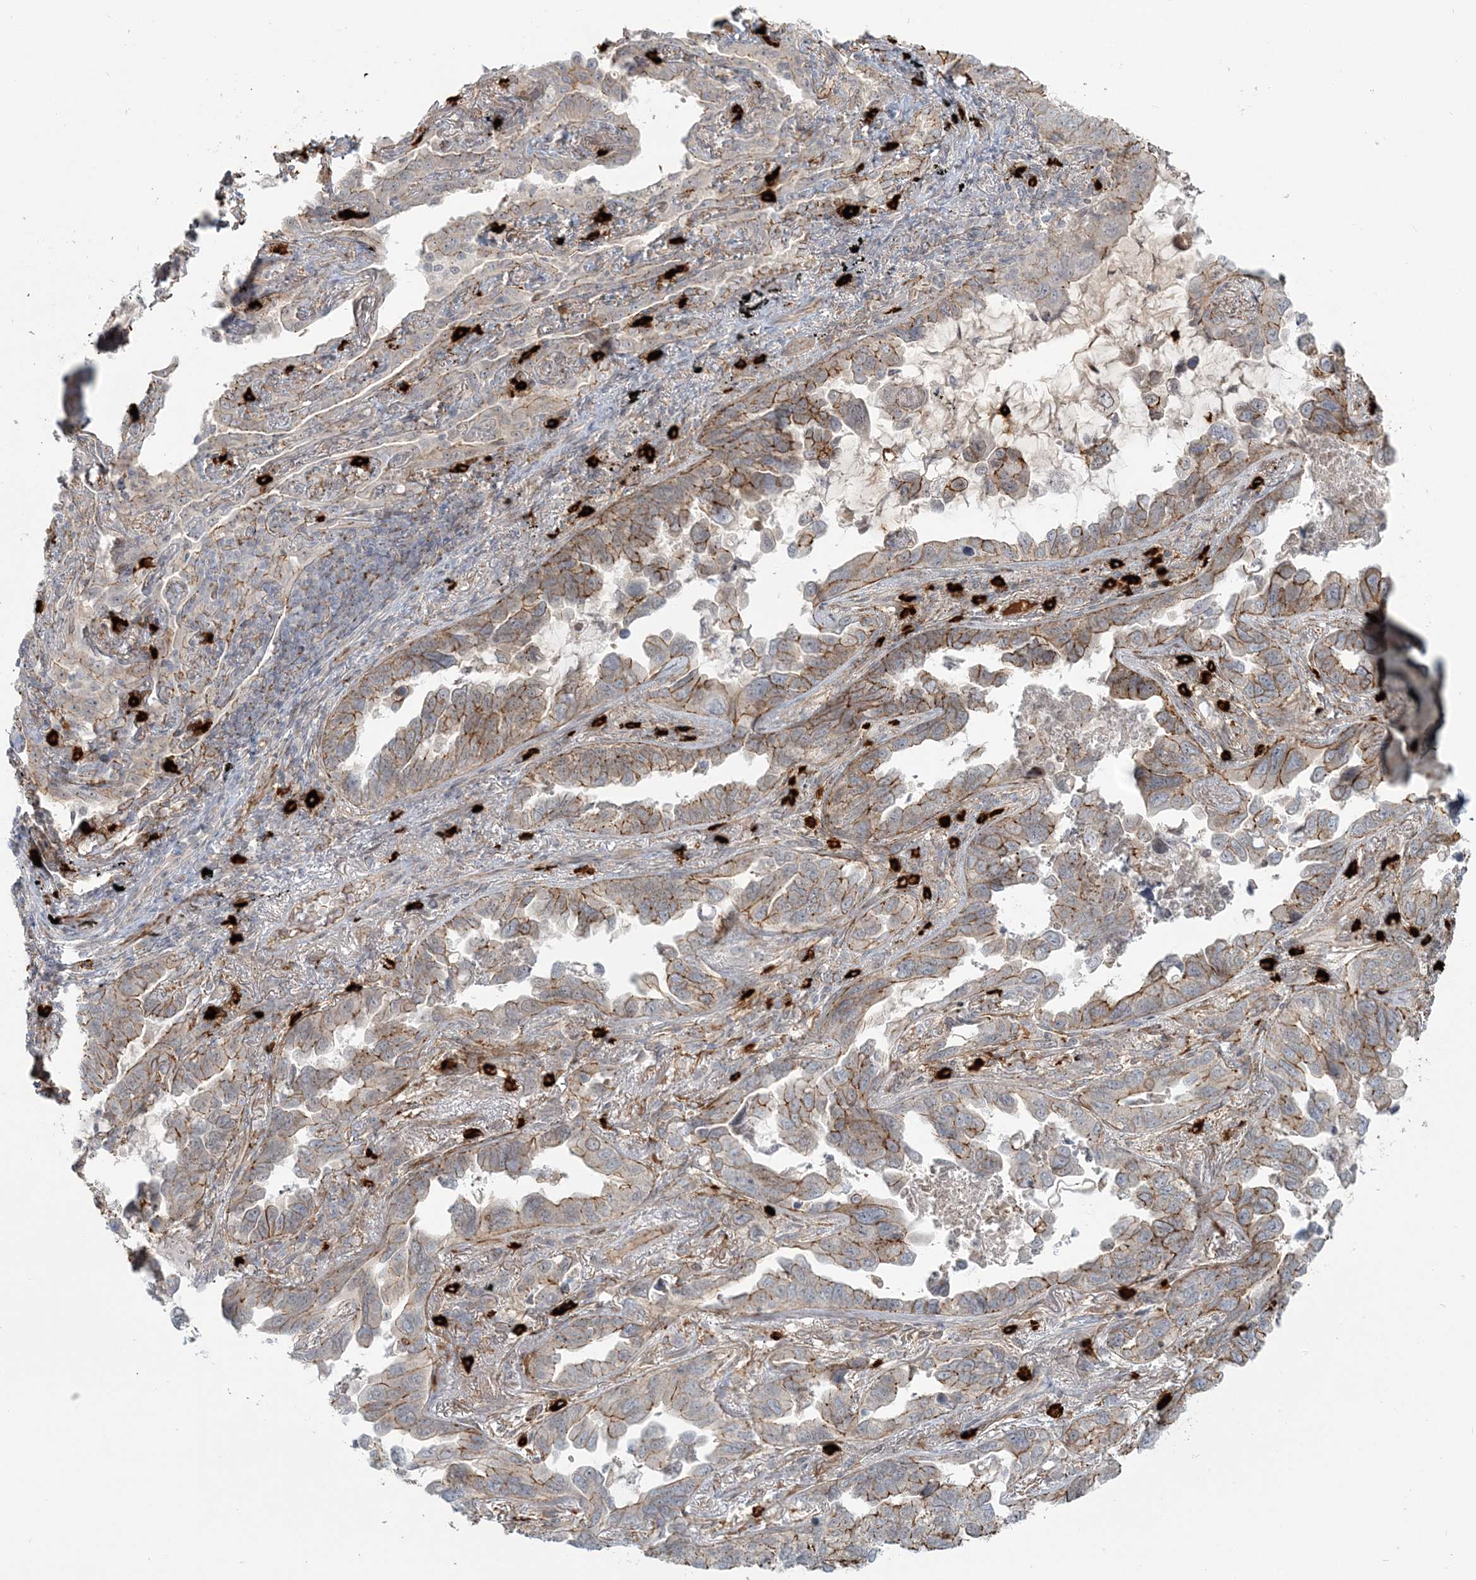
{"staining": {"intensity": "moderate", "quantity": ">75%", "location": "cytoplasmic/membranous"}, "tissue": "lung cancer", "cell_type": "Tumor cells", "image_type": "cancer", "snomed": [{"axis": "morphology", "description": "Adenocarcinoma, NOS"}, {"axis": "topography", "description": "Lung"}], "caption": "Immunohistochemistry (IHC) micrograph of human lung cancer (adenocarcinoma) stained for a protein (brown), which reveals medium levels of moderate cytoplasmic/membranous positivity in about >75% of tumor cells.", "gene": "SH3PXD2A", "patient": {"sex": "male", "age": 67}}